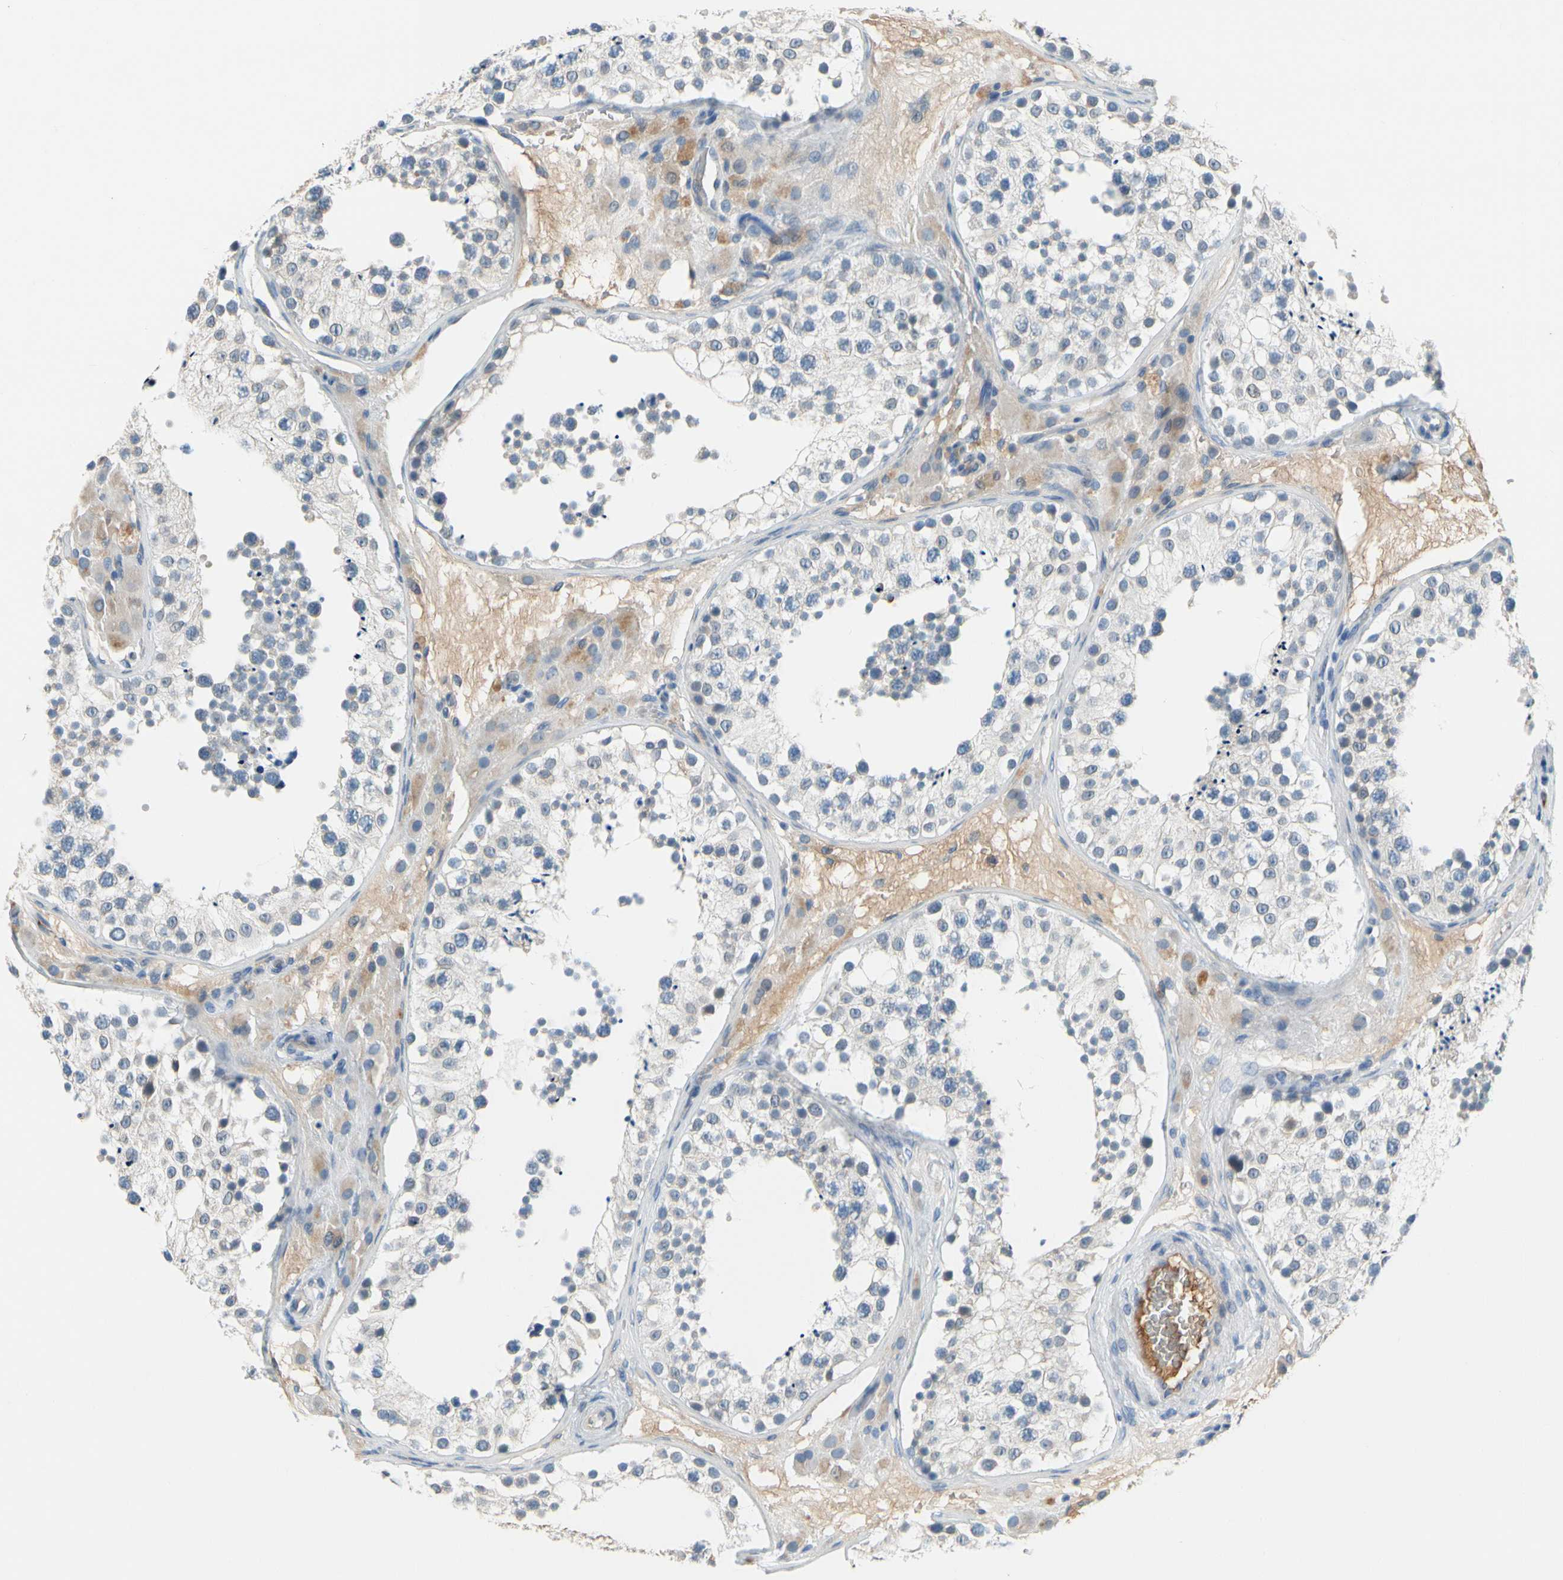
{"staining": {"intensity": "negative", "quantity": "none", "location": "none"}, "tissue": "testis", "cell_type": "Cells in seminiferous ducts", "image_type": "normal", "snomed": [{"axis": "morphology", "description": "Normal tissue, NOS"}, {"axis": "topography", "description": "Testis"}], "caption": "High magnification brightfield microscopy of unremarkable testis stained with DAB (brown) and counterstained with hematoxylin (blue): cells in seminiferous ducts show no significant expression. (DAB immunohistochemistry (IHC) visualized using brightfield microscopy, high magnification).", "gene": "CNDP1", "patient": {"sex": "male", "age": 26}}